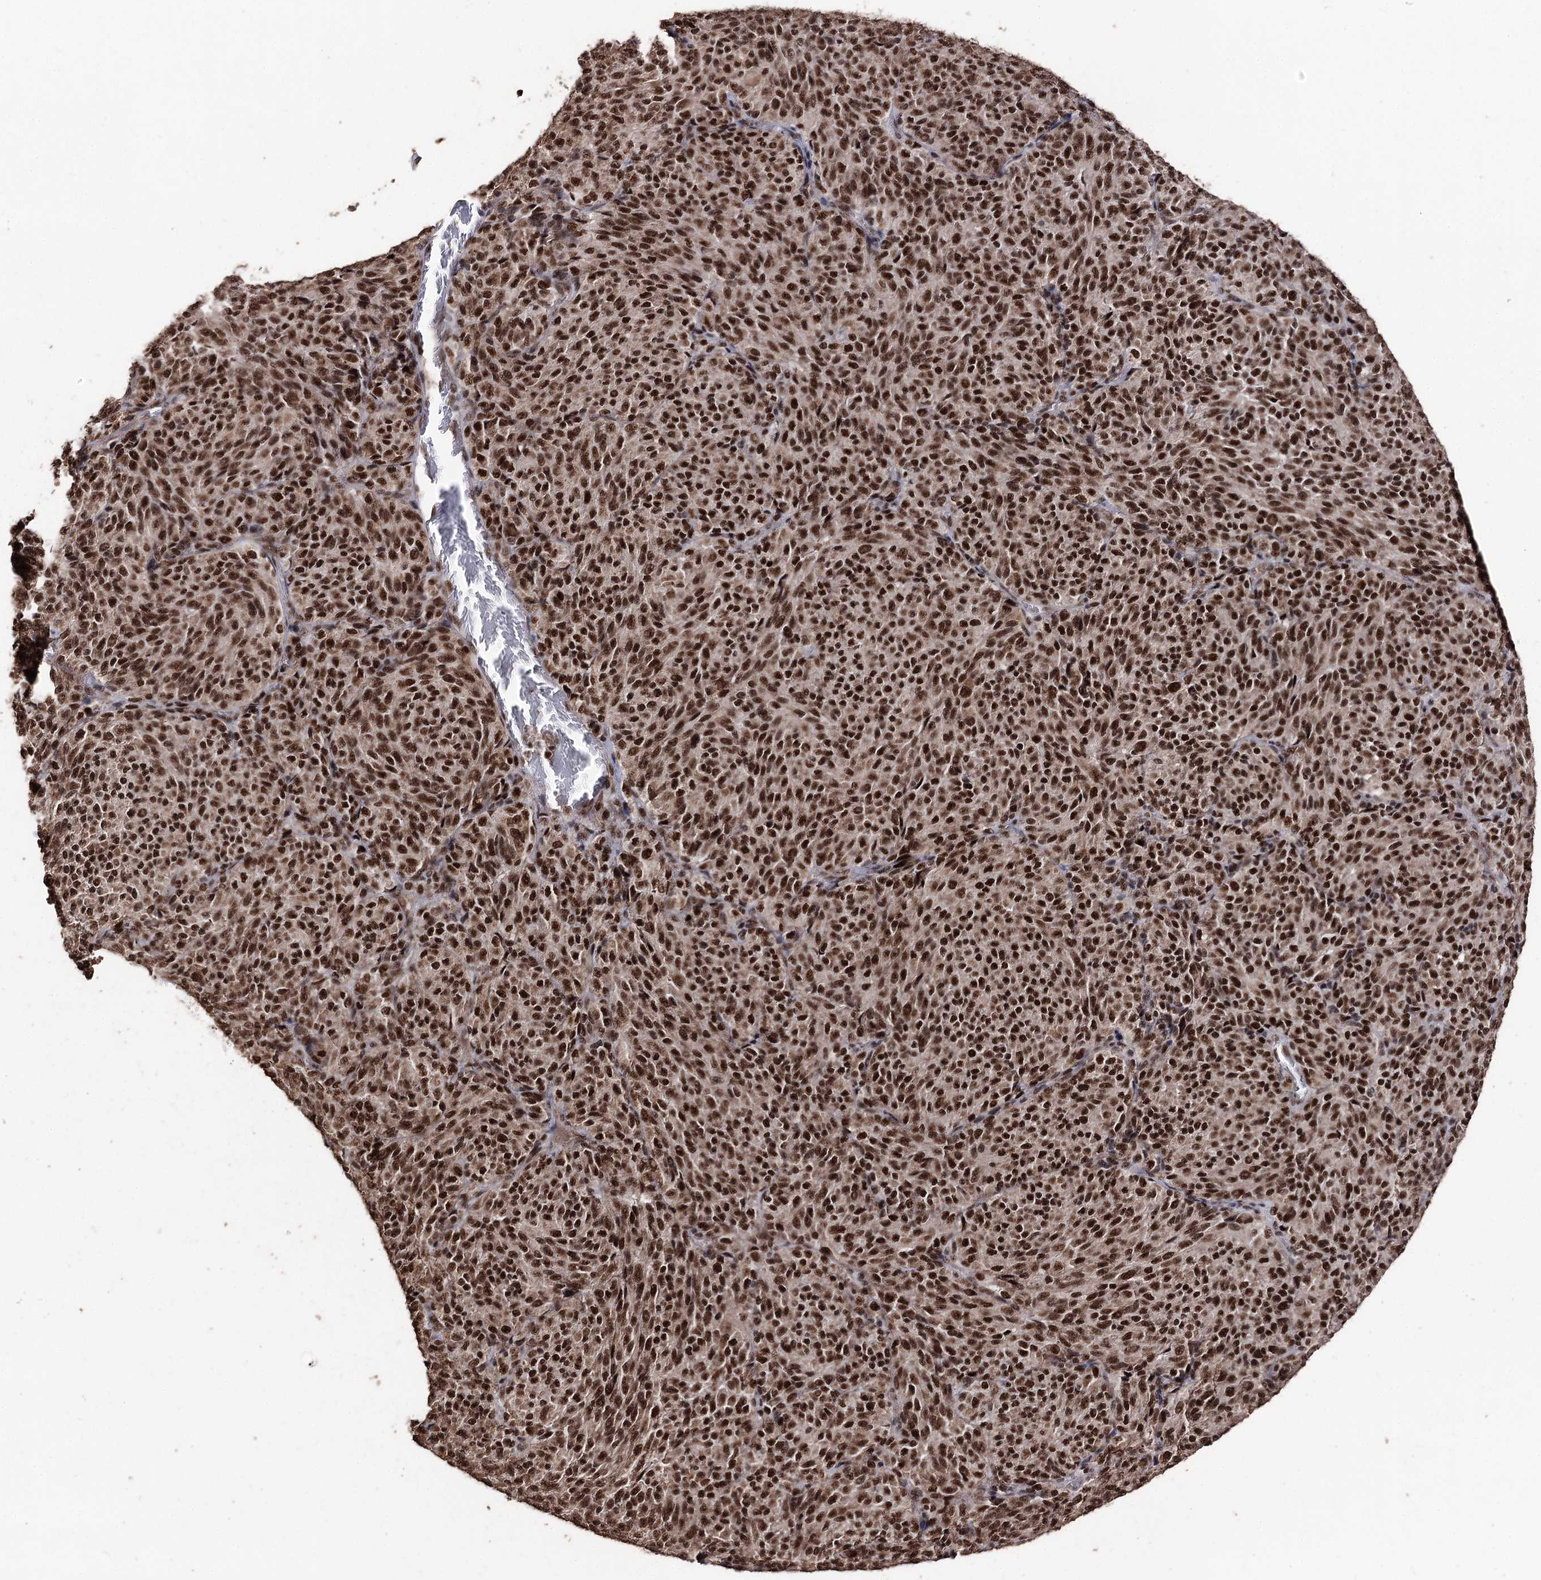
{"staining": {"intensity": "strong", "quantity": ">75%", "location": "nuclear"}, "tissue": "melanoma", "cell_type": "Tumor cells", "image_type": "cancer", "snomed": [{"axis": "morphology", "description": "Malignant melanoma, Metastatic site"}, {"axis": "topography", "description": "Brain"}], "caption": "A high amount of strong nuclear staining is seen in approximately >75% of tumor cells in malignant melanoma (metastatic site) tissue.", "gene": "U2SURP", "patient": {"sex": "female", "age": 56}}